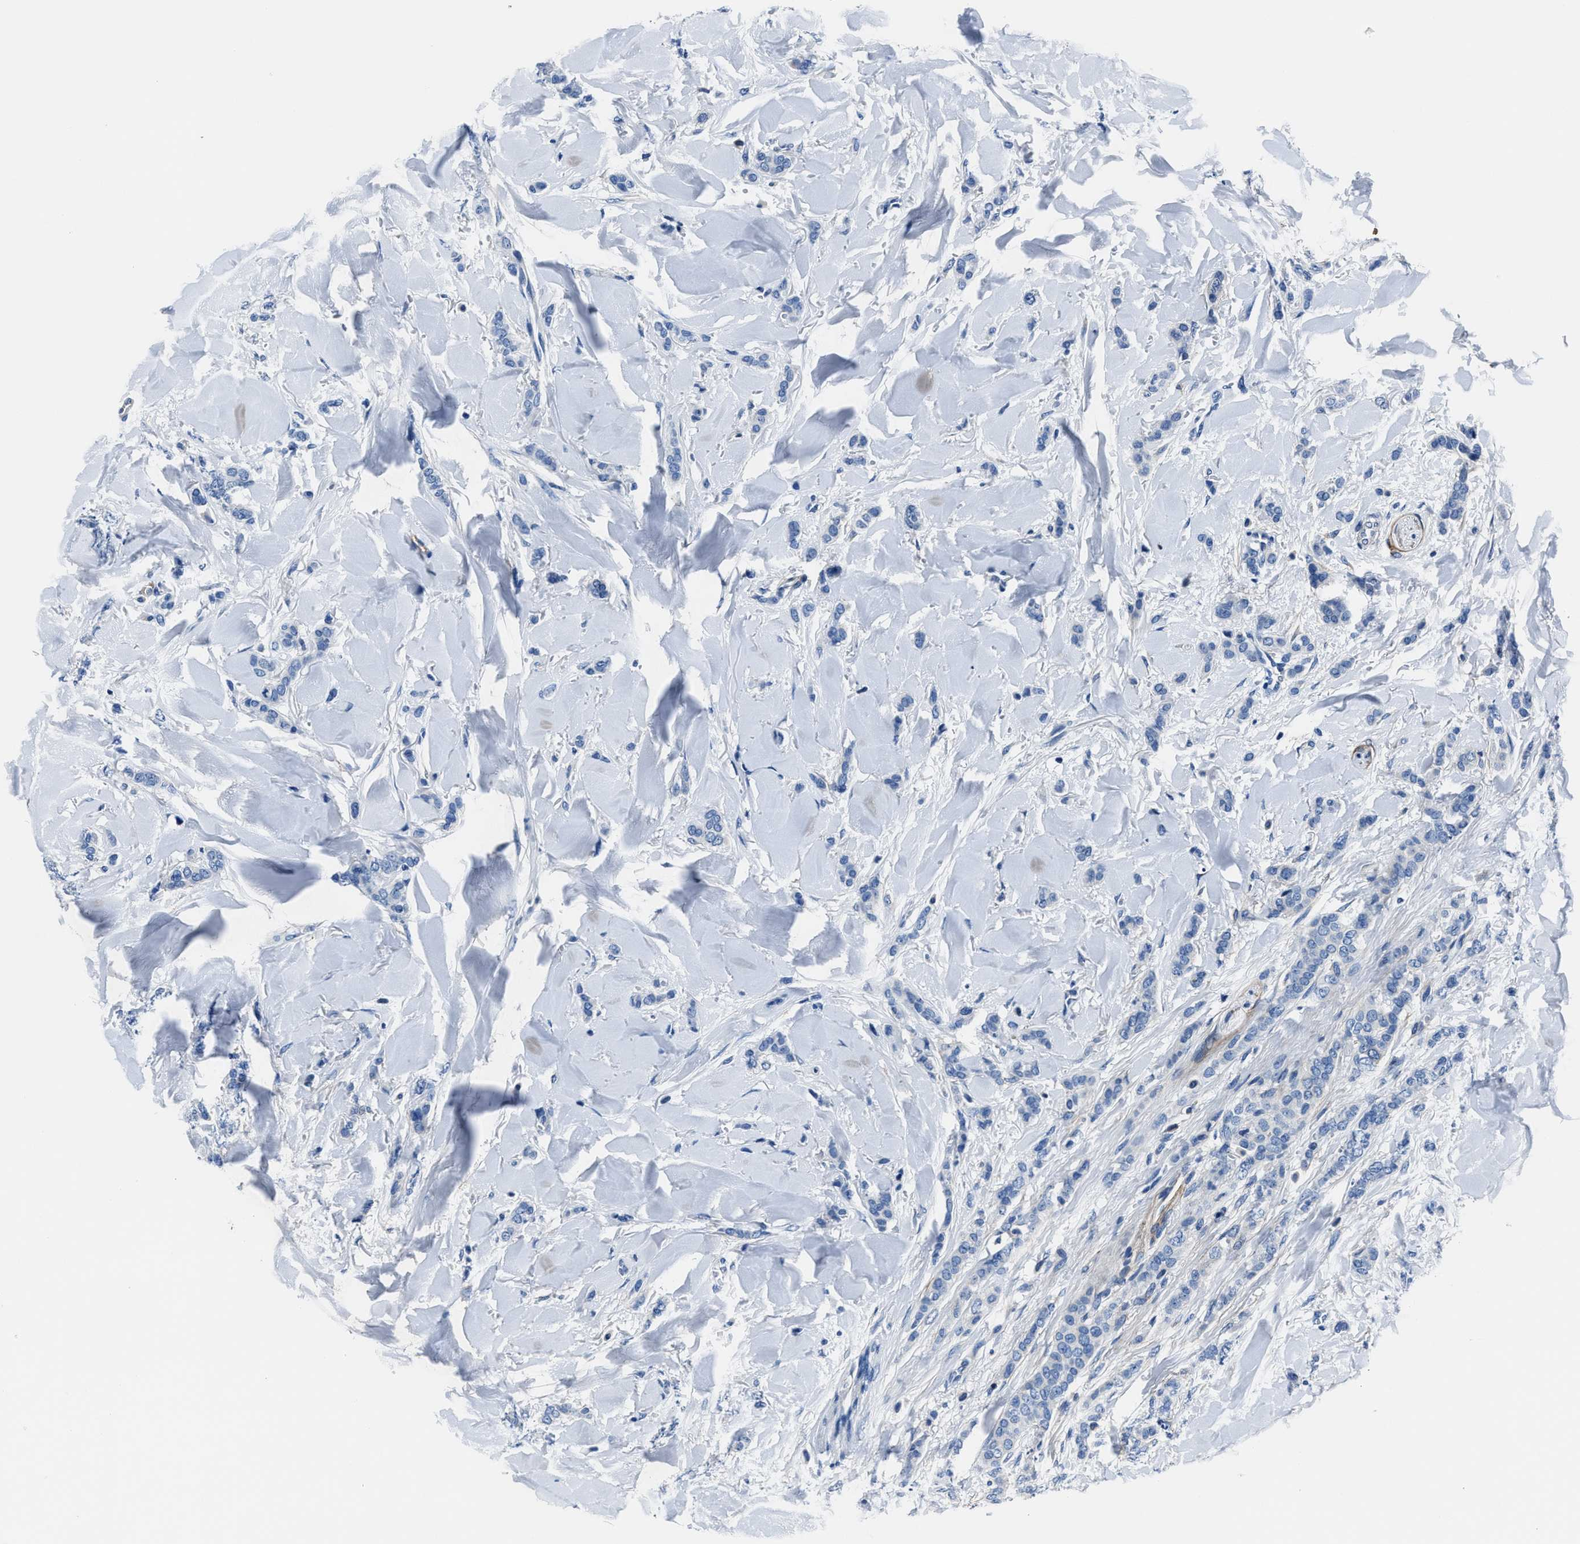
{"staining": {"intensity": "negative", "quantity": "none", "location": "none"}, "tissue": "breast cancer", "cell_type": "Tumor cells", "image_type": "cancer", "snomed": [{"axis": "morphology", "description": "Lobular carcinoma"}, {"axis": "topography", "description": "Skin"}, {"axis": "topography", "description": "Breast"}], "caption": "Immunohistochemical staining of human breast cancer displays no significant expression in tumor cells. The staining is performed using DAB brown chromogen with nuclei counter-stained in using hematoxylin.", "gene": "LMO7", "patient": {"sex": "female", "age": 46}}